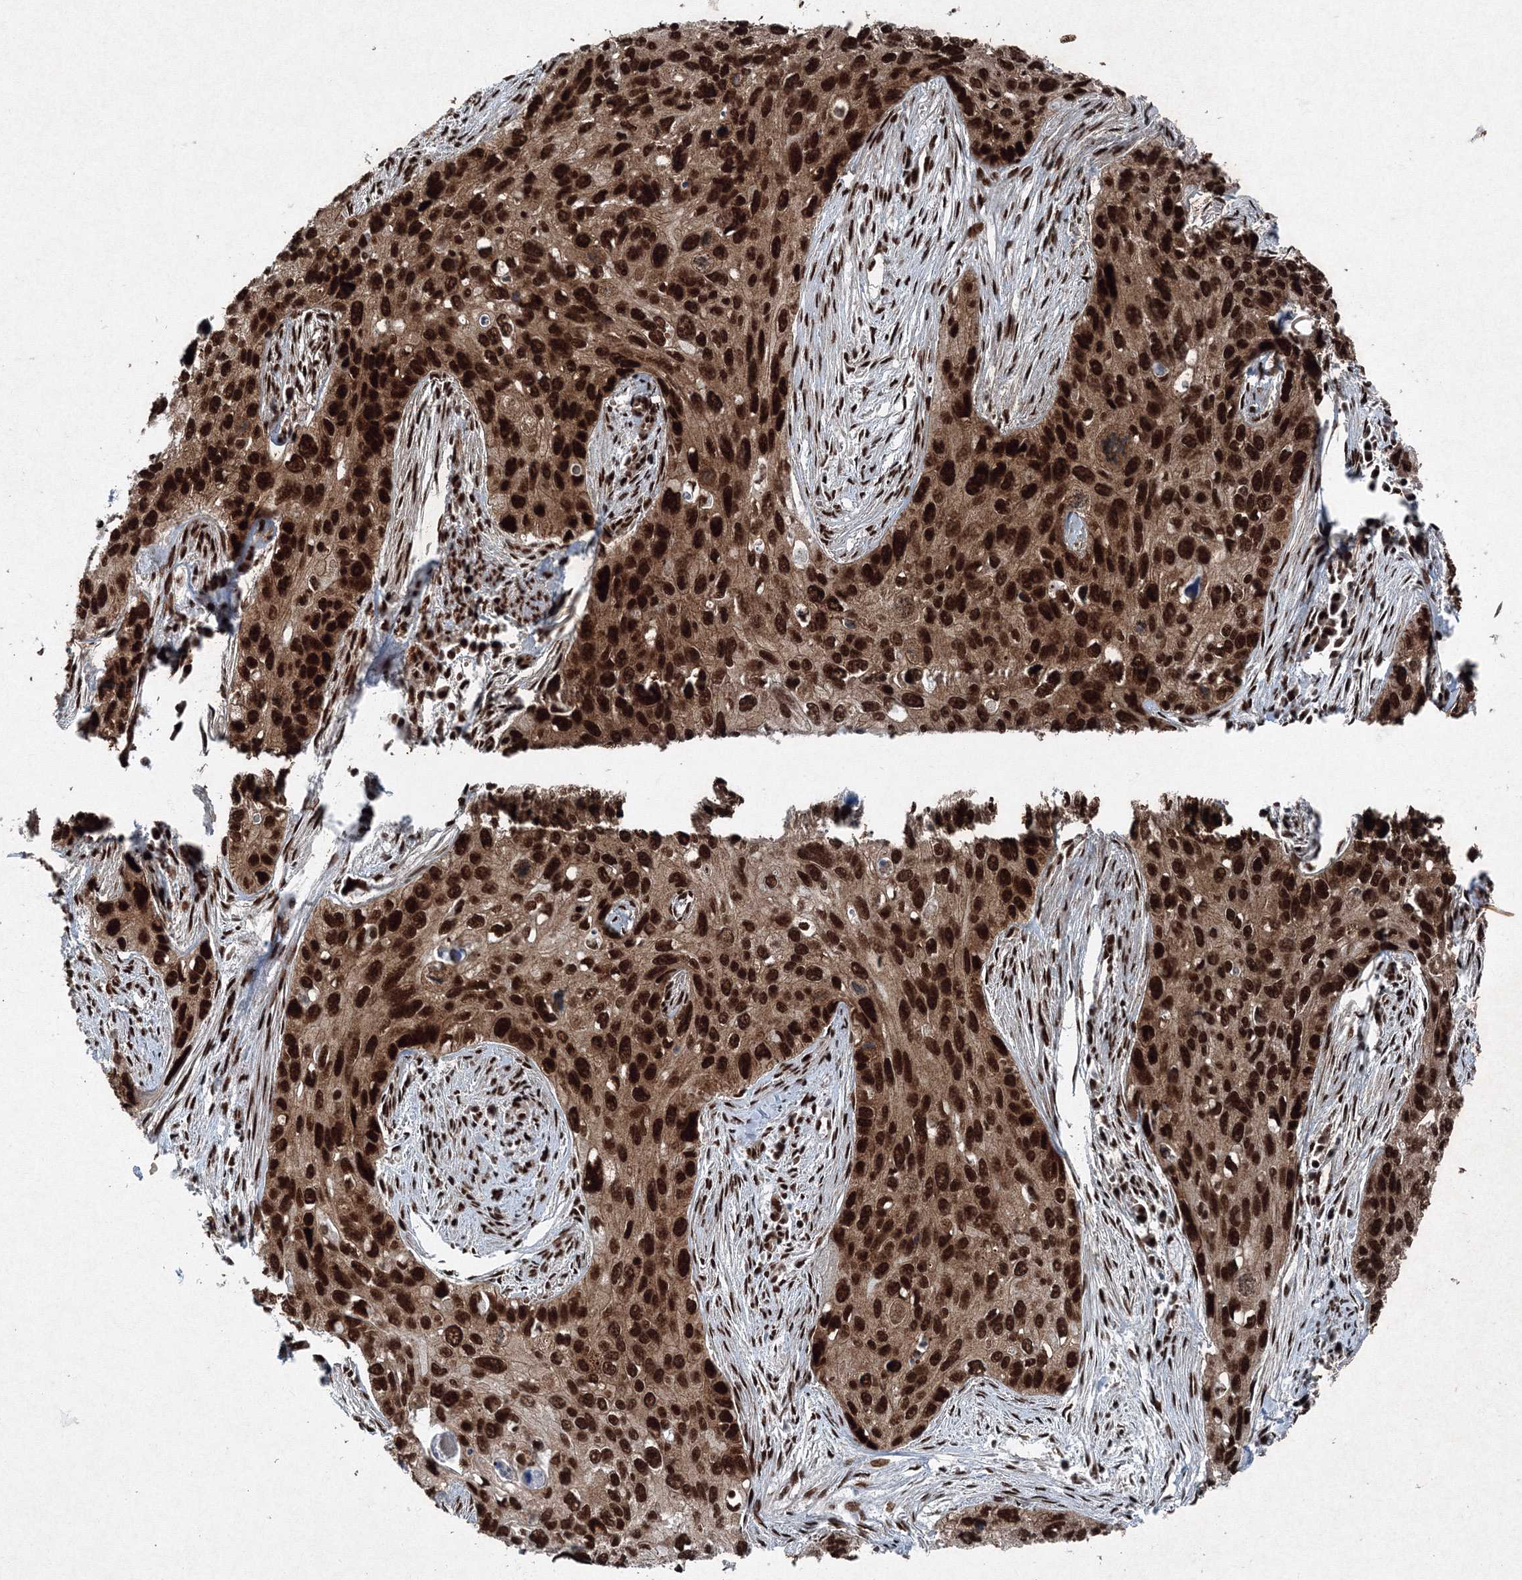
{"staining": {"intensity": "strong", "quantity": ">75%", "location": "cytoplasmic/membranous,nuclear"}, "tissue": "cervical cancer", "cell_type": "Tumor cells", "image_type": "cancer", "snomed": [{"axis": "morphology", "description": "Squamous cell carcinoma, NOS"}, {"axis": "topography", "description": "Cervix"}], "caption": "Immunohistochemical staining of human cervical squamous cell carcinoma demonstrates strong cytoplasmic/membranous and nuclear protein staining in approximately >75% of tumor cells.", "gene": "SNRPC", "patient": {"sex": "female", "age": 55}}